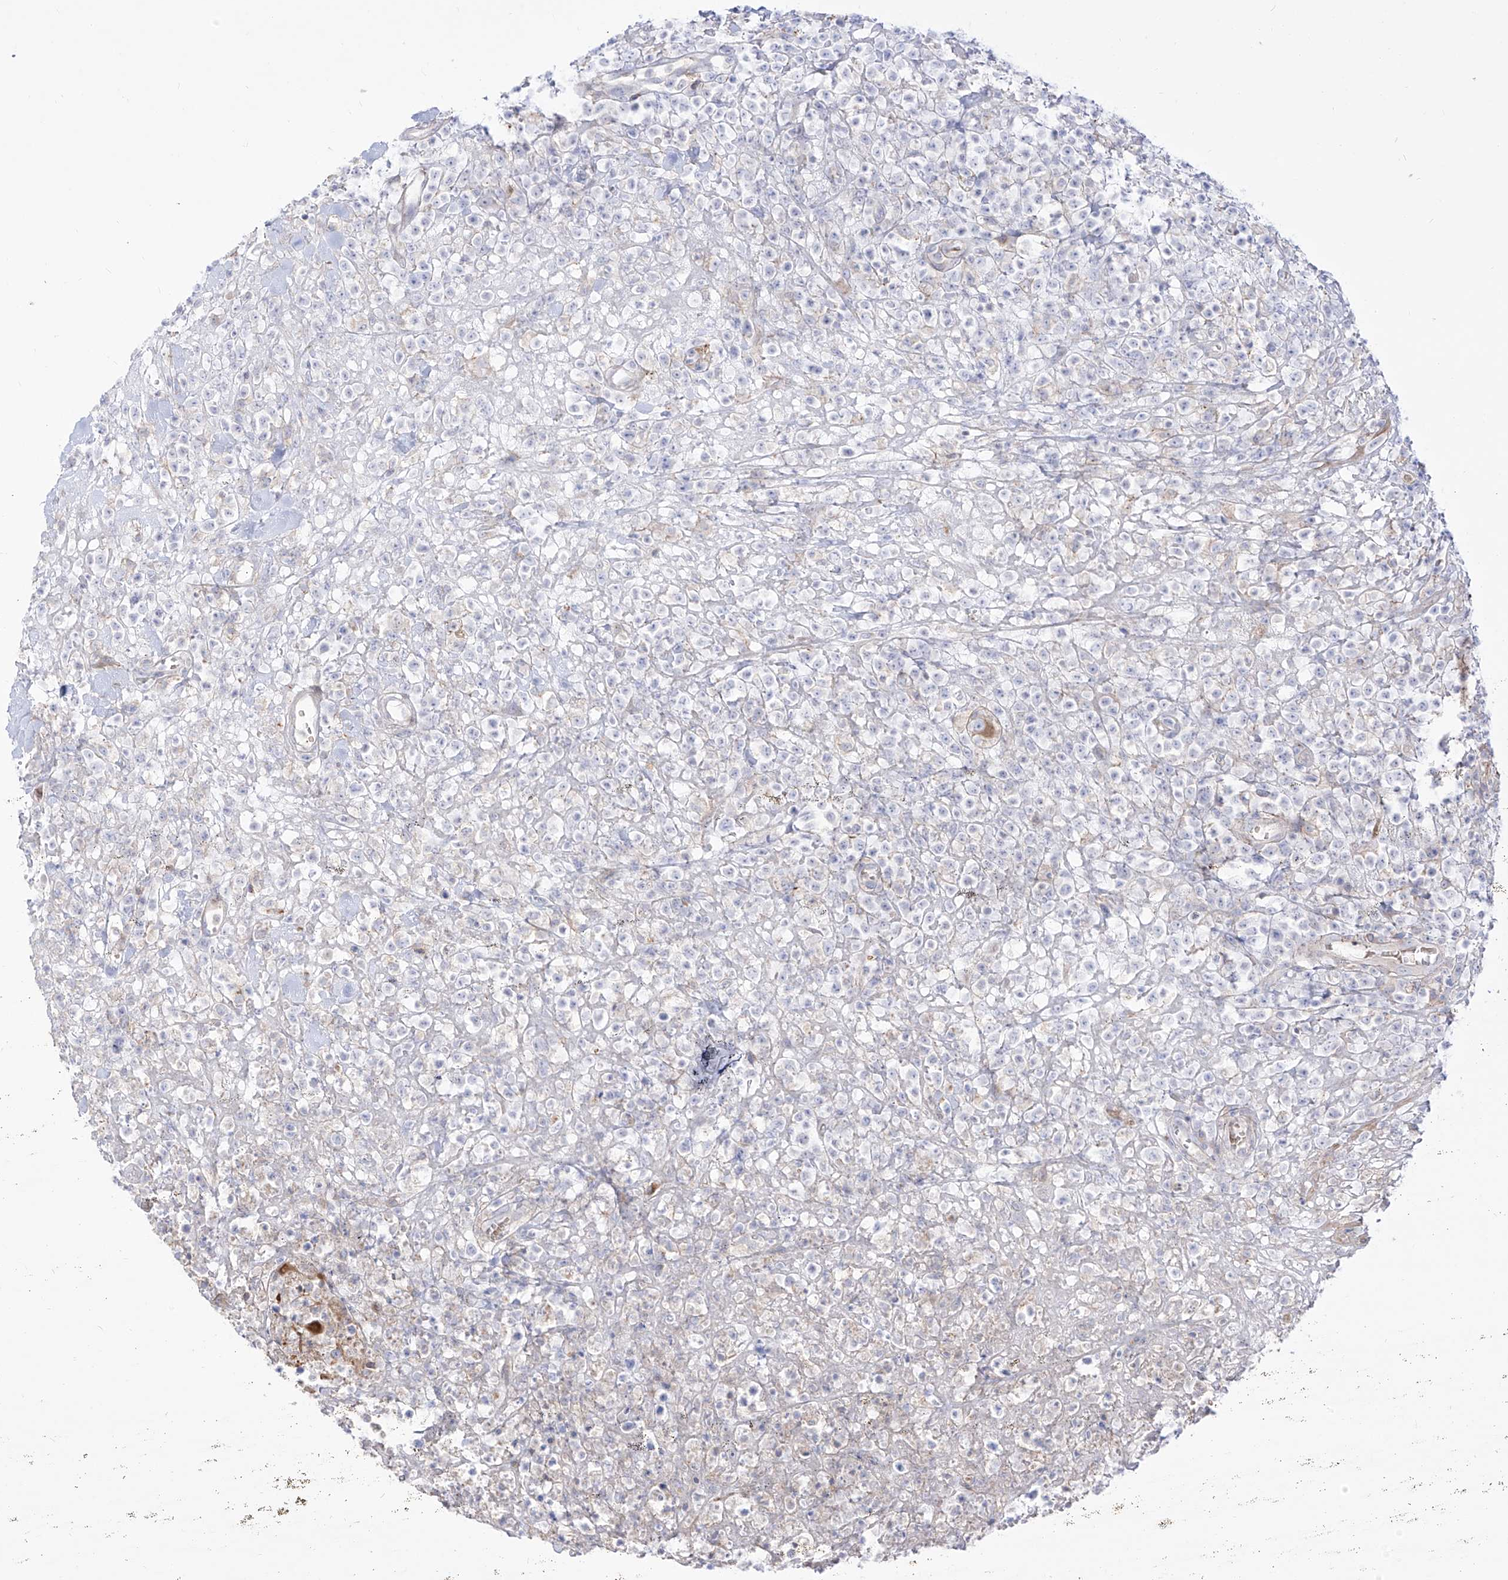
{"staining": {"intensity": "negative", "quantity": "none", "location": "none"}, "tissue": "lymphoma", "cell_type": "Tumor cells", "image_type": "cancer", "snomed": [{"axis": "morphology", "description": "Malignant lymphoma, non-Hodgkin's type, High grade"}, {"axis": "topography", "description": "Colon"}], "caption": "An image of malignant lymphoma, non-Hodgkin's type (high-grade) stained for a protein shows no brown staining in tumor cells.", "gene": "ZGRF1", "patient": {"sex": "female", "age": 53}}